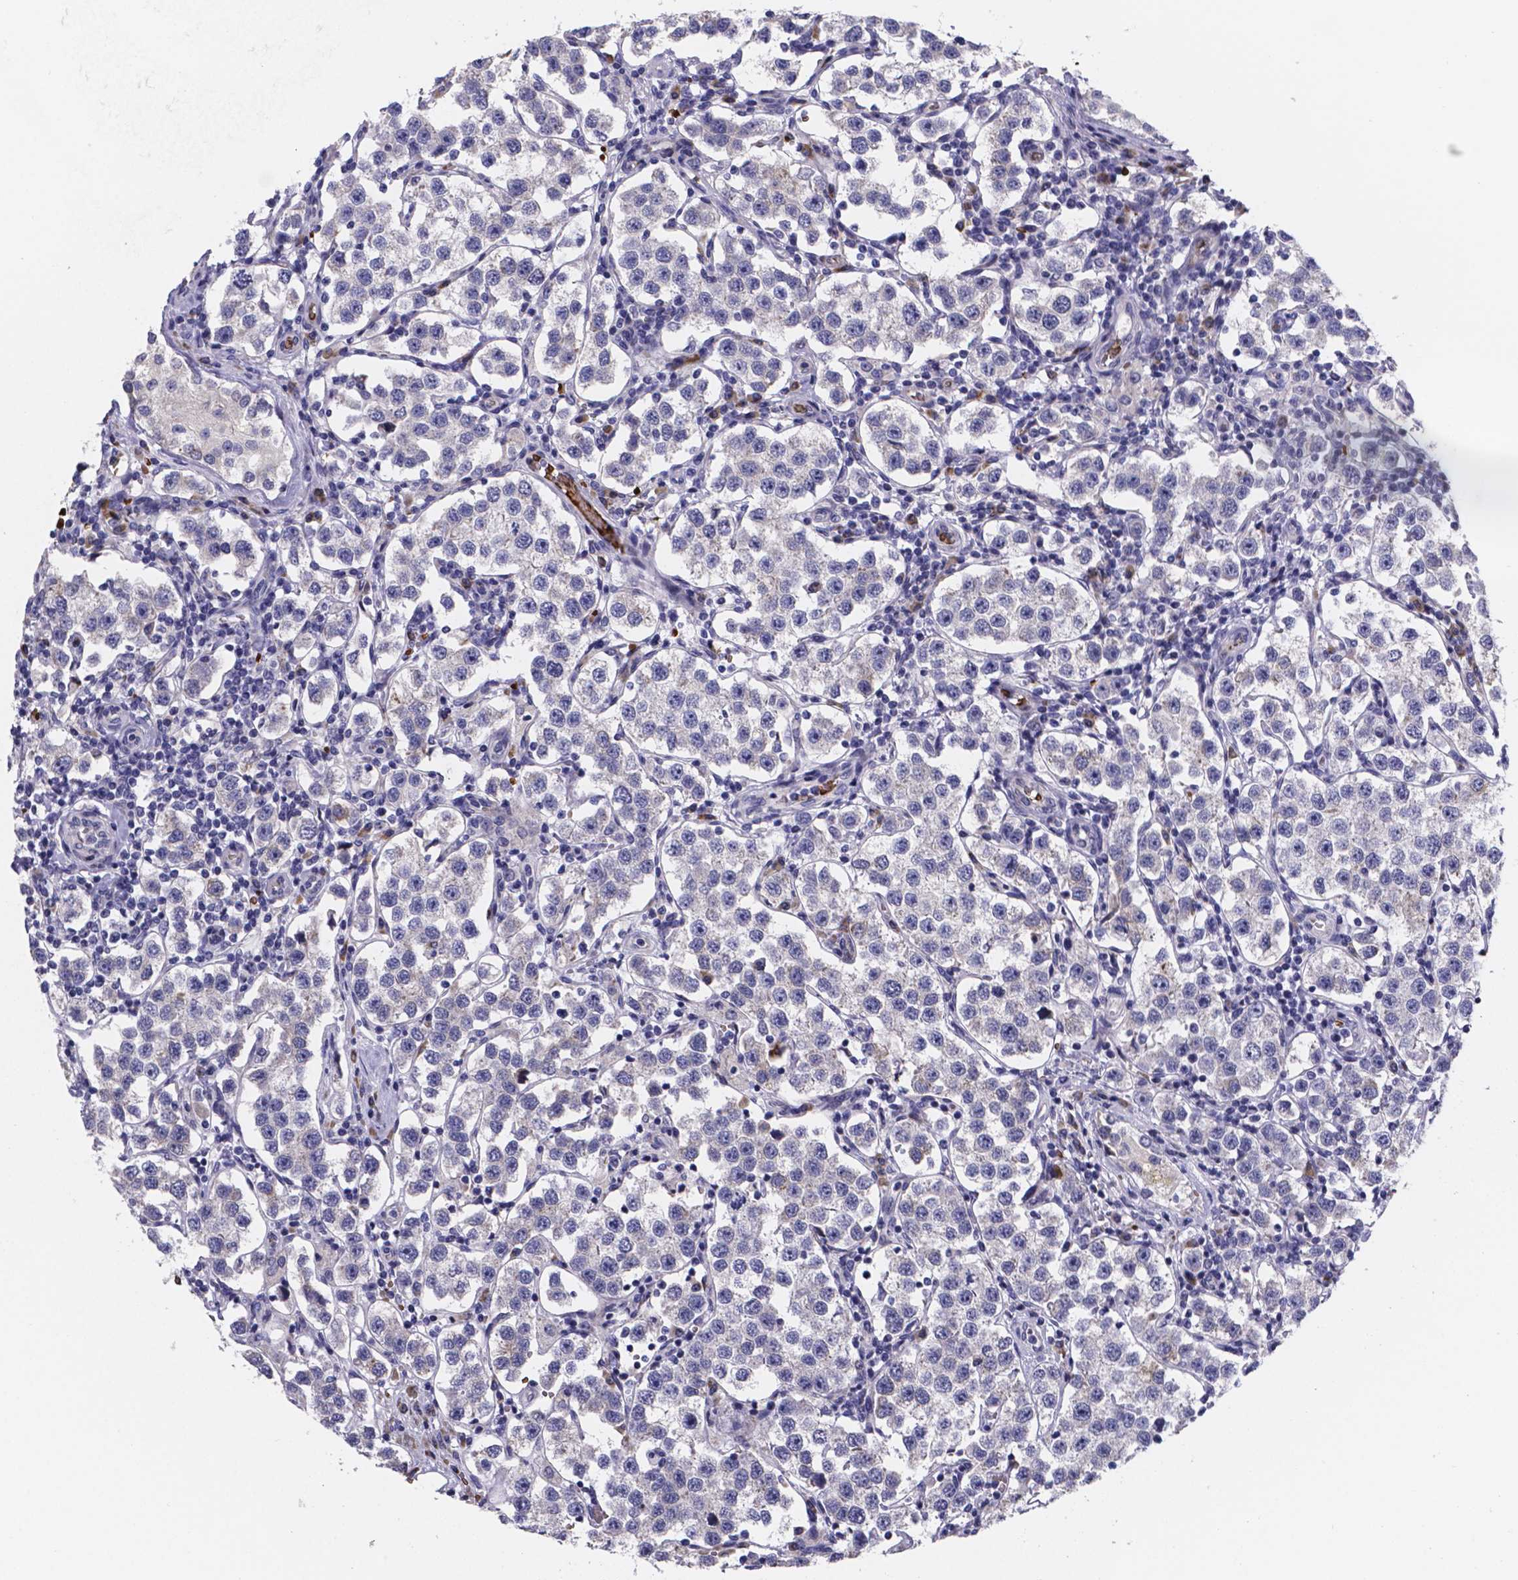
{"staining": {"intensity": "negative", "quantity": "none", "location": "none"}, "tissue": "testis cancer", "cell_type": "Tumor cells", "image_type": "cancer", "snomed": [{"axis": "morphology", "description": "Seminoma, NOS"}, {"axis": "topography", "description": "Testis"}], "caption": "DAB immunohistochemical staining of seminoma (testis) displays no significant positivity in tumor cells.", "gene": "GABRA3", "patient": {"sex": "male", "age": 37}}